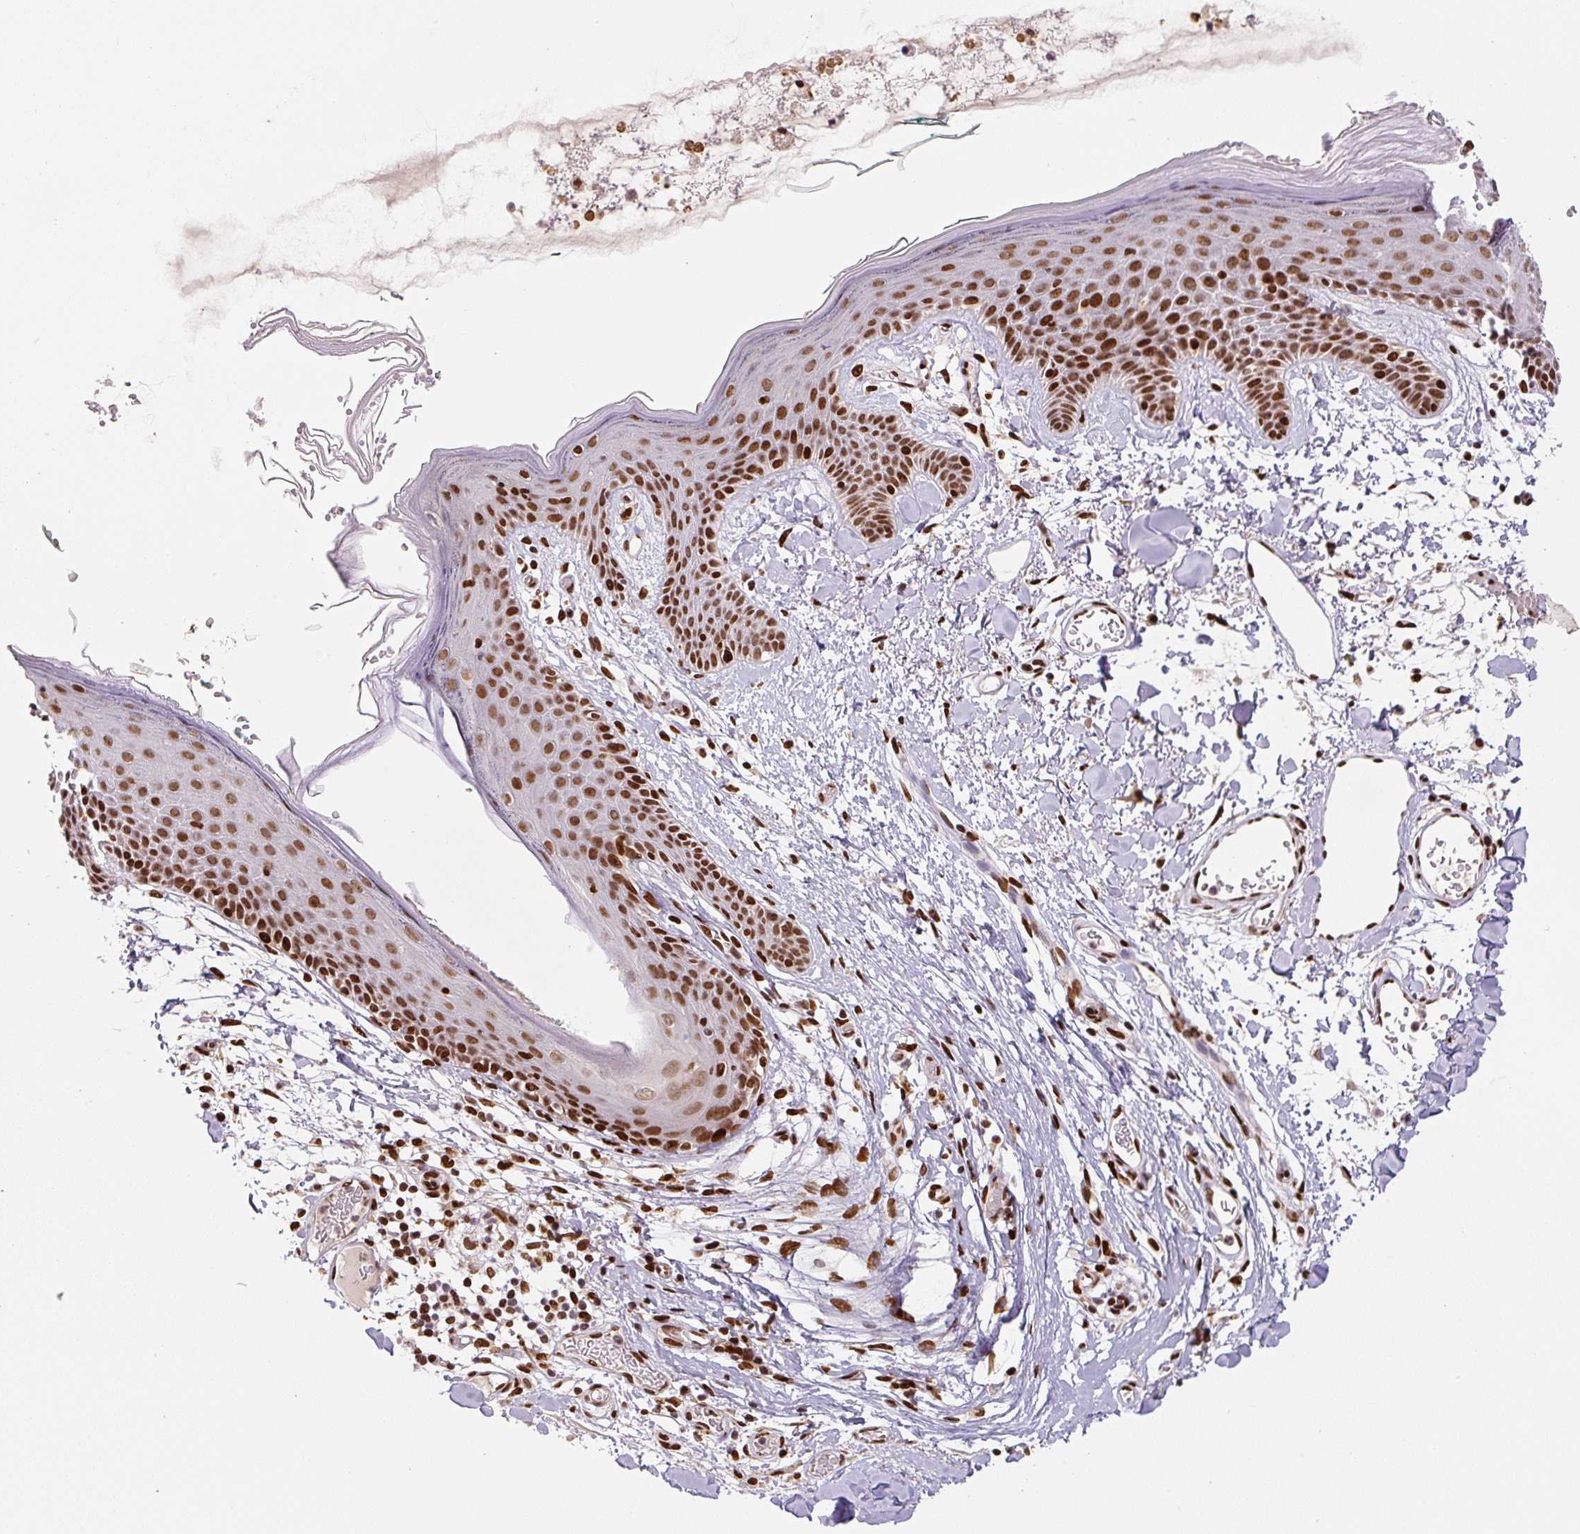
{"staining": {"intensity": "strong", "quantity": ">75%", "location": "nuclear"}, "tissue": "skin", "cell_type": "Fibroblasts", "image_type": "normal", "snomed": [{"axis": "morphology", "description": "Normal tissue, NOS"}, {"axis": "topography", "description": "Skin"}], "caption": "Skin stained with DAB IHC displays high levels of strong nuclear positivity in approximately >75% of fibroblasts. (DAB = brown stain, brightfield microscopy at high magnification).", "gene": "PYDC2", "patient": {"sex": "male", "age": 79}}